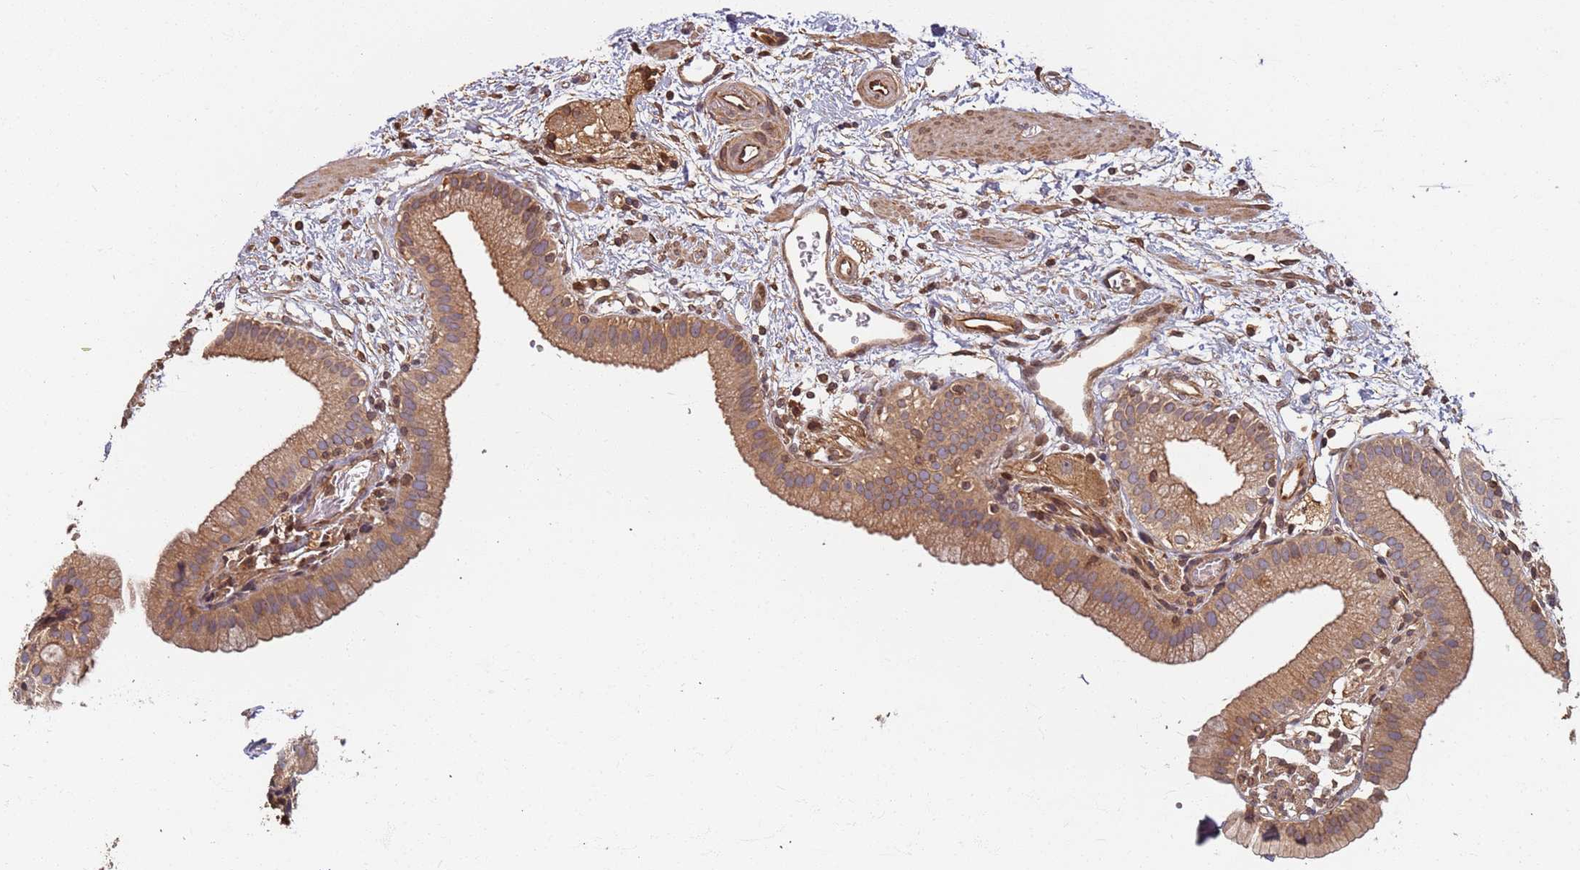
{"staining": {"intensity": "moderate", "quantity": ">75%", "location": "cytoplasmic/membranous"}, "tissue": "gallbladder", "cell_type": "Glandular cells", "image_type": "normal", "snomed": [{"axis": "morphology", "description": "Normal tissue, NOS"}, {"axis": "topography", "description": "Gallbladder"}], "caption": "This micrograph exhibits immunohistochemistry staining of benign gallbladder, with medium moderate cytoplasmic/membranous staining in approximately >75% of glandular cells.", "gene": "SDCCAG8", "patient": {"sex": "male", "age": 55}}